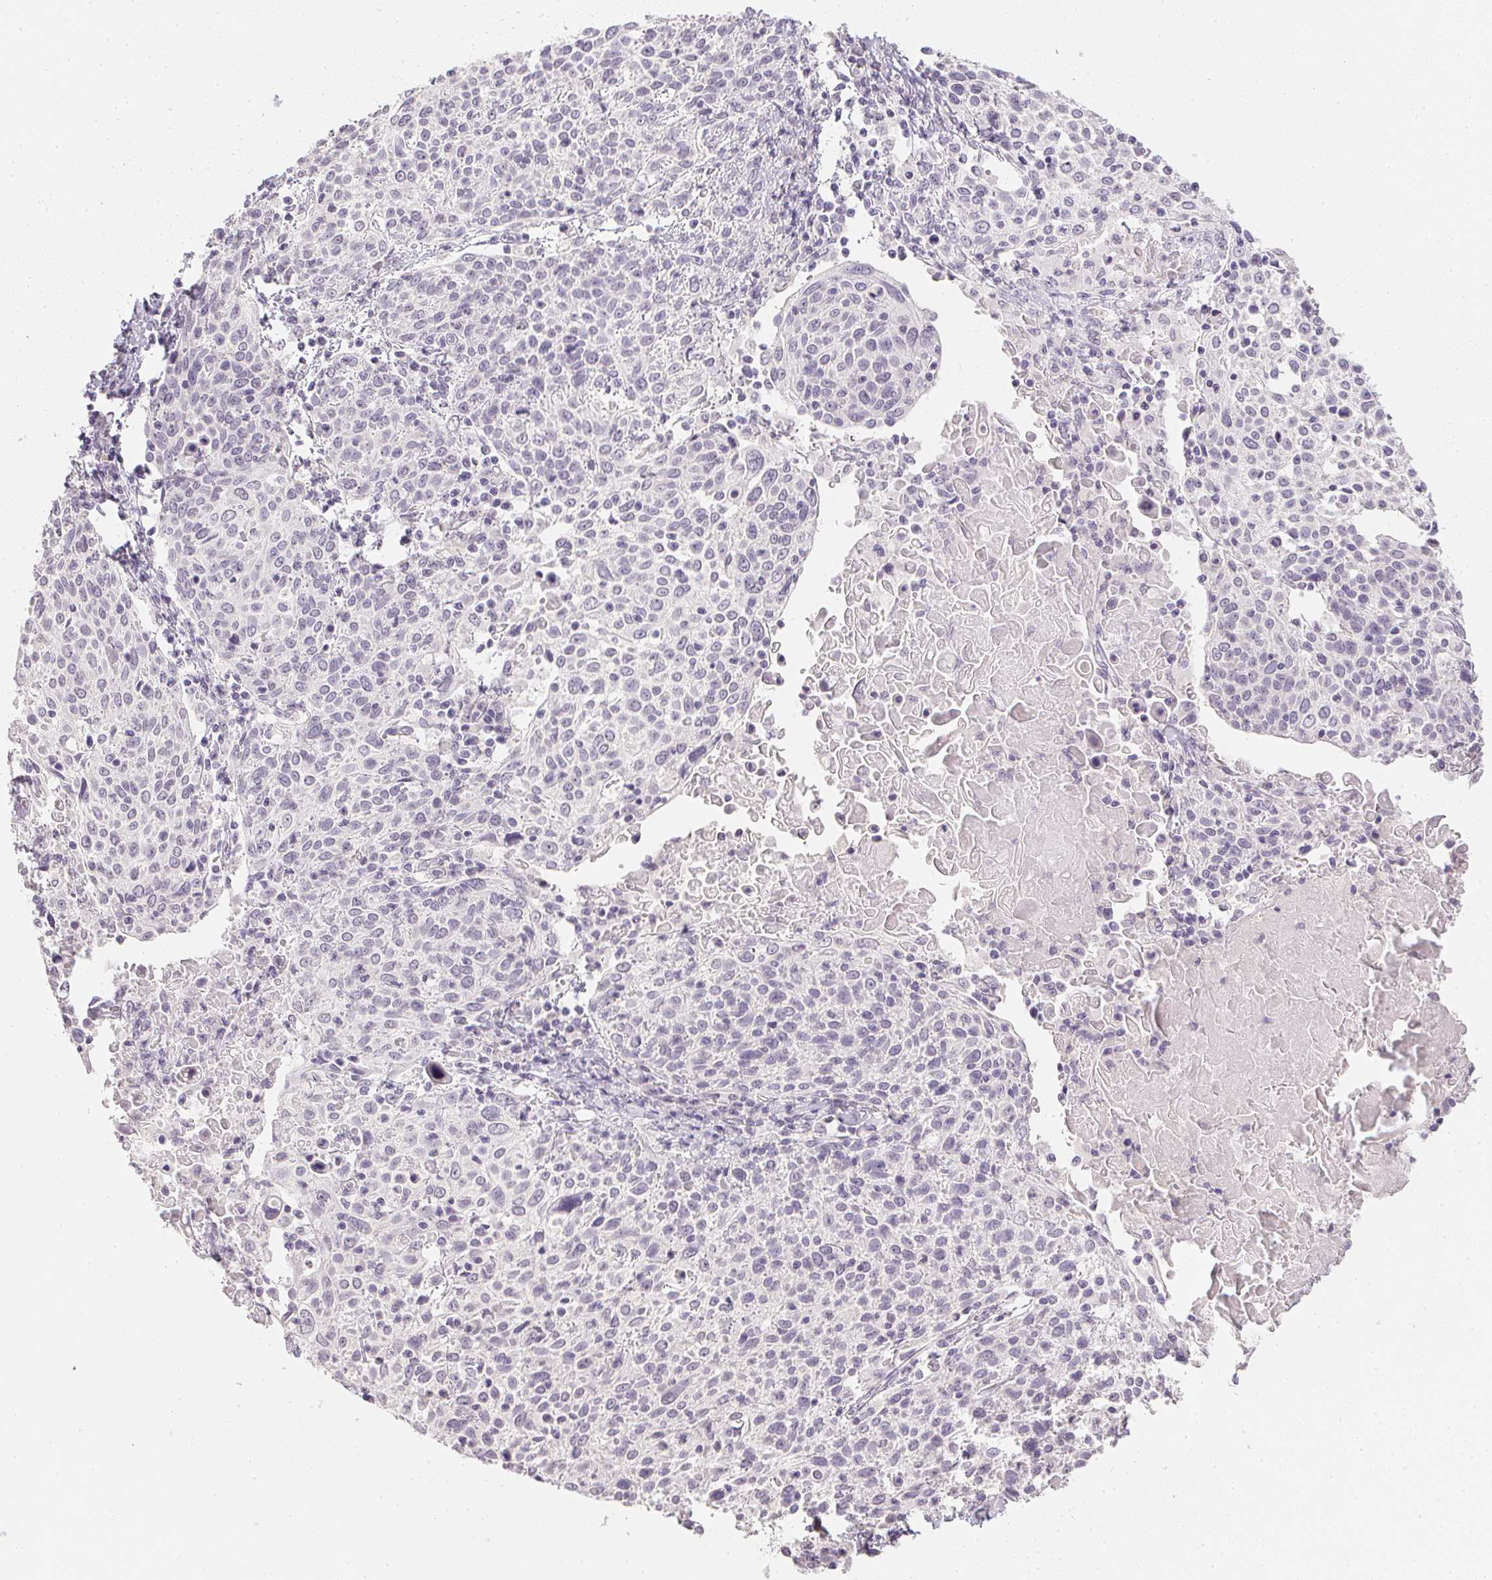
{"staining": {"intensity": "negative", "quantity": "none", "location": "none"}, "tissue": "cervical cancer", "cell_type": "Tumor cells", "image_type": "cancer", "snomed": [{"axis": "morphology", "description": "Squamous cell carcinoma, NOS"}, {"axis": "topography", "description": "Cervix"}], "caption": "There is no significant positivity in tumor cells of squamous cell carcinoma (cervical).", "gene": "PPY", "patient": {"sex": "female", "age": 61}}